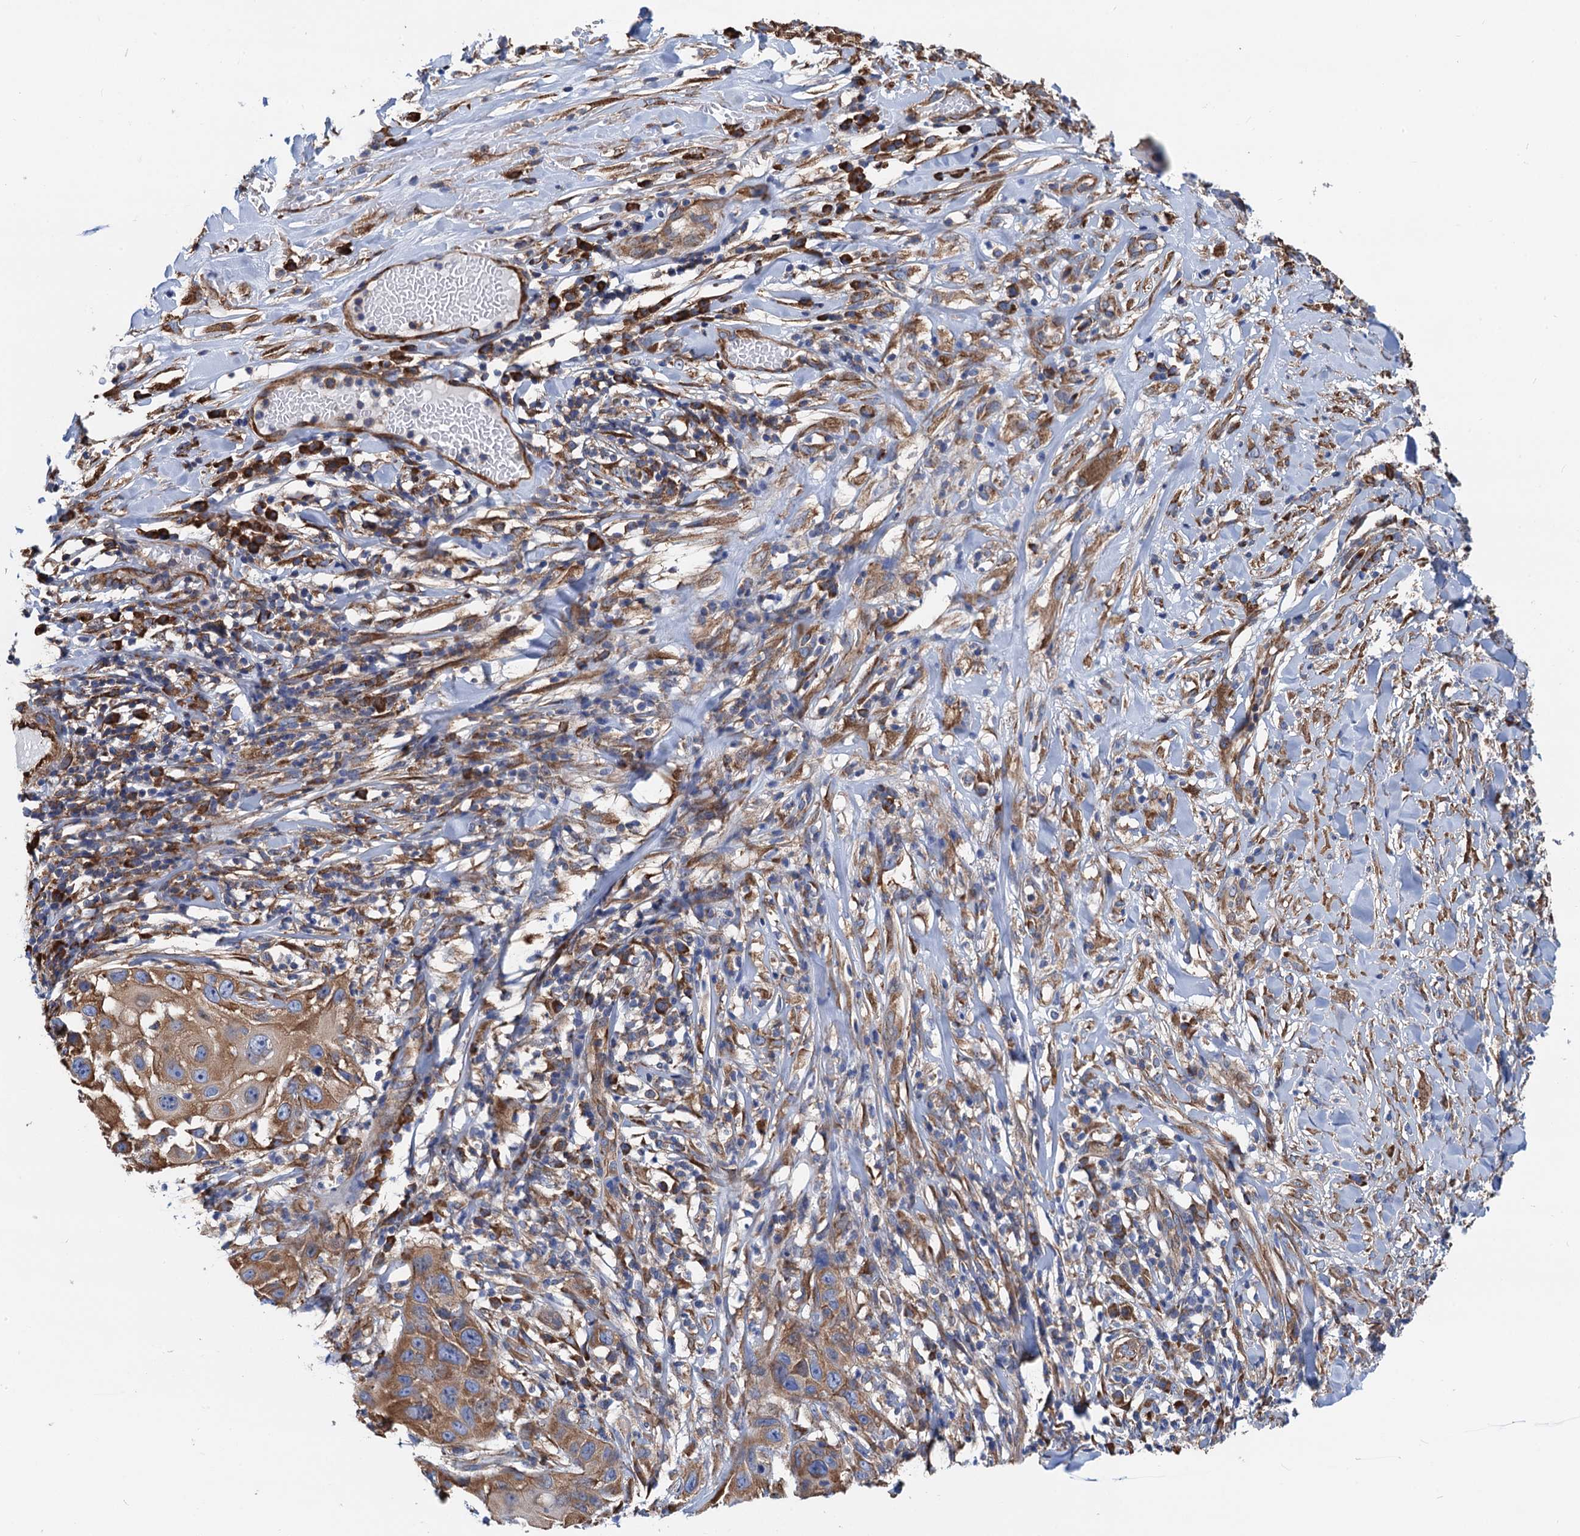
{"staining": {"intensity": "moderate", "quantity": "25%-75%", "location": "cytoplasmic/membranous"}, "tissue": "skin cancer", "cell_type": "Tumor cells", "image_type": "cancer", "snomed": [{"axis": "morphology", "description": "Squamous cell carcinoma, NOS"}, {"axis": "topography", "description": "Skin"}], "caption": "A micrograph of skin cancer stained for a protein demonstrates moderate cytoplasmic/membranous brown staining in tumor cells.", "gene": "SLC12A7", "patient": {"sex": "female", "age": 44}}